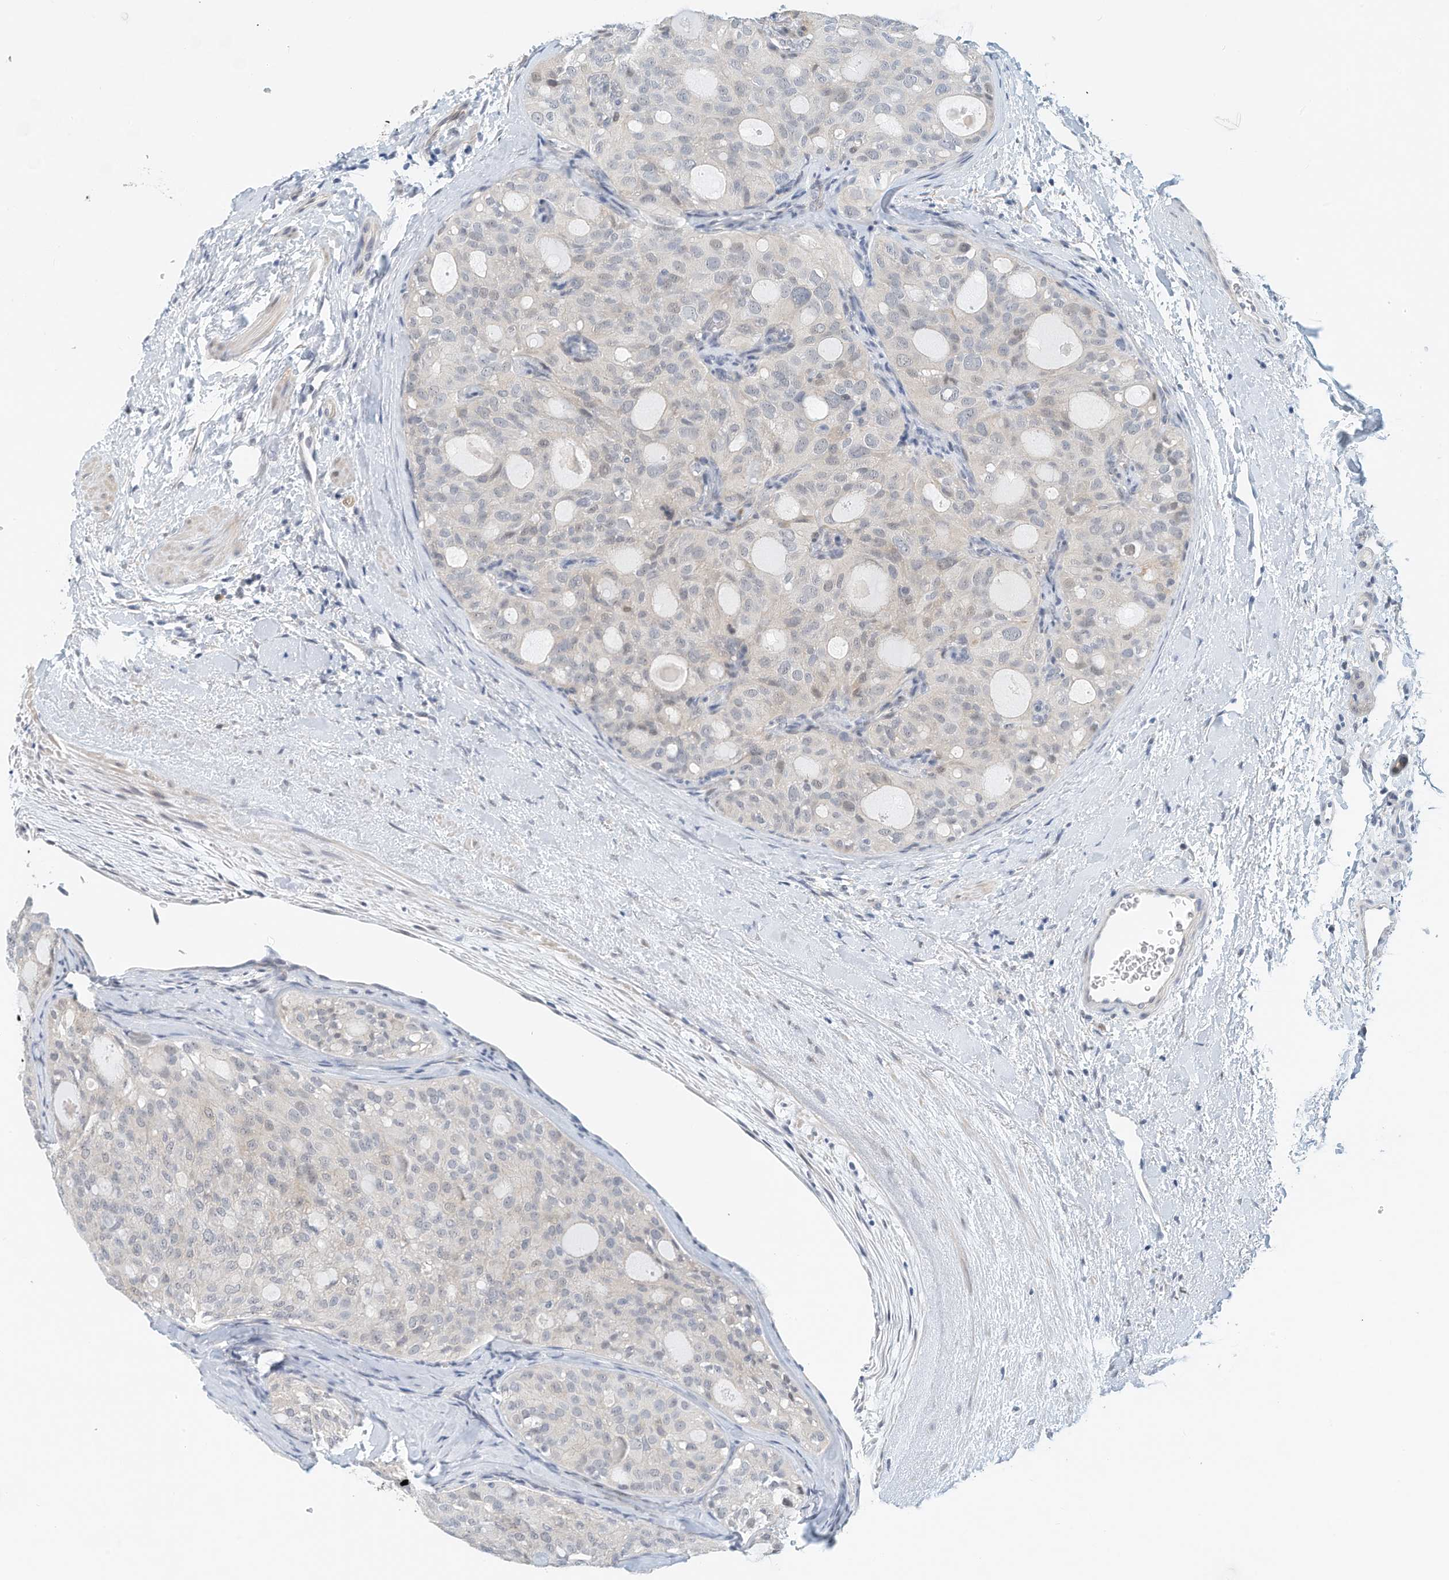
{"staining": {"intensity": "negative", "quantity": "none", "location": "none"}, "tissue": "thyroid cancer", "cell_type": "Tumor cells", "image_type": "cancer", "snomed": [{"axis": "morphology", "description": "Follicular adenoma carcinoma, NOS"}, {"axis": "topography", "description": "Thyroid gland"}], "caption": "Immunohistochemistry (IHC) photomicrograph of human follicular adenoma carcinoma (thyroid) stained for a protein (brown), which displays no expression in tumor cells.", "gene": "ARHGAP28", "patient": {"sex": "male", "age": 75}}